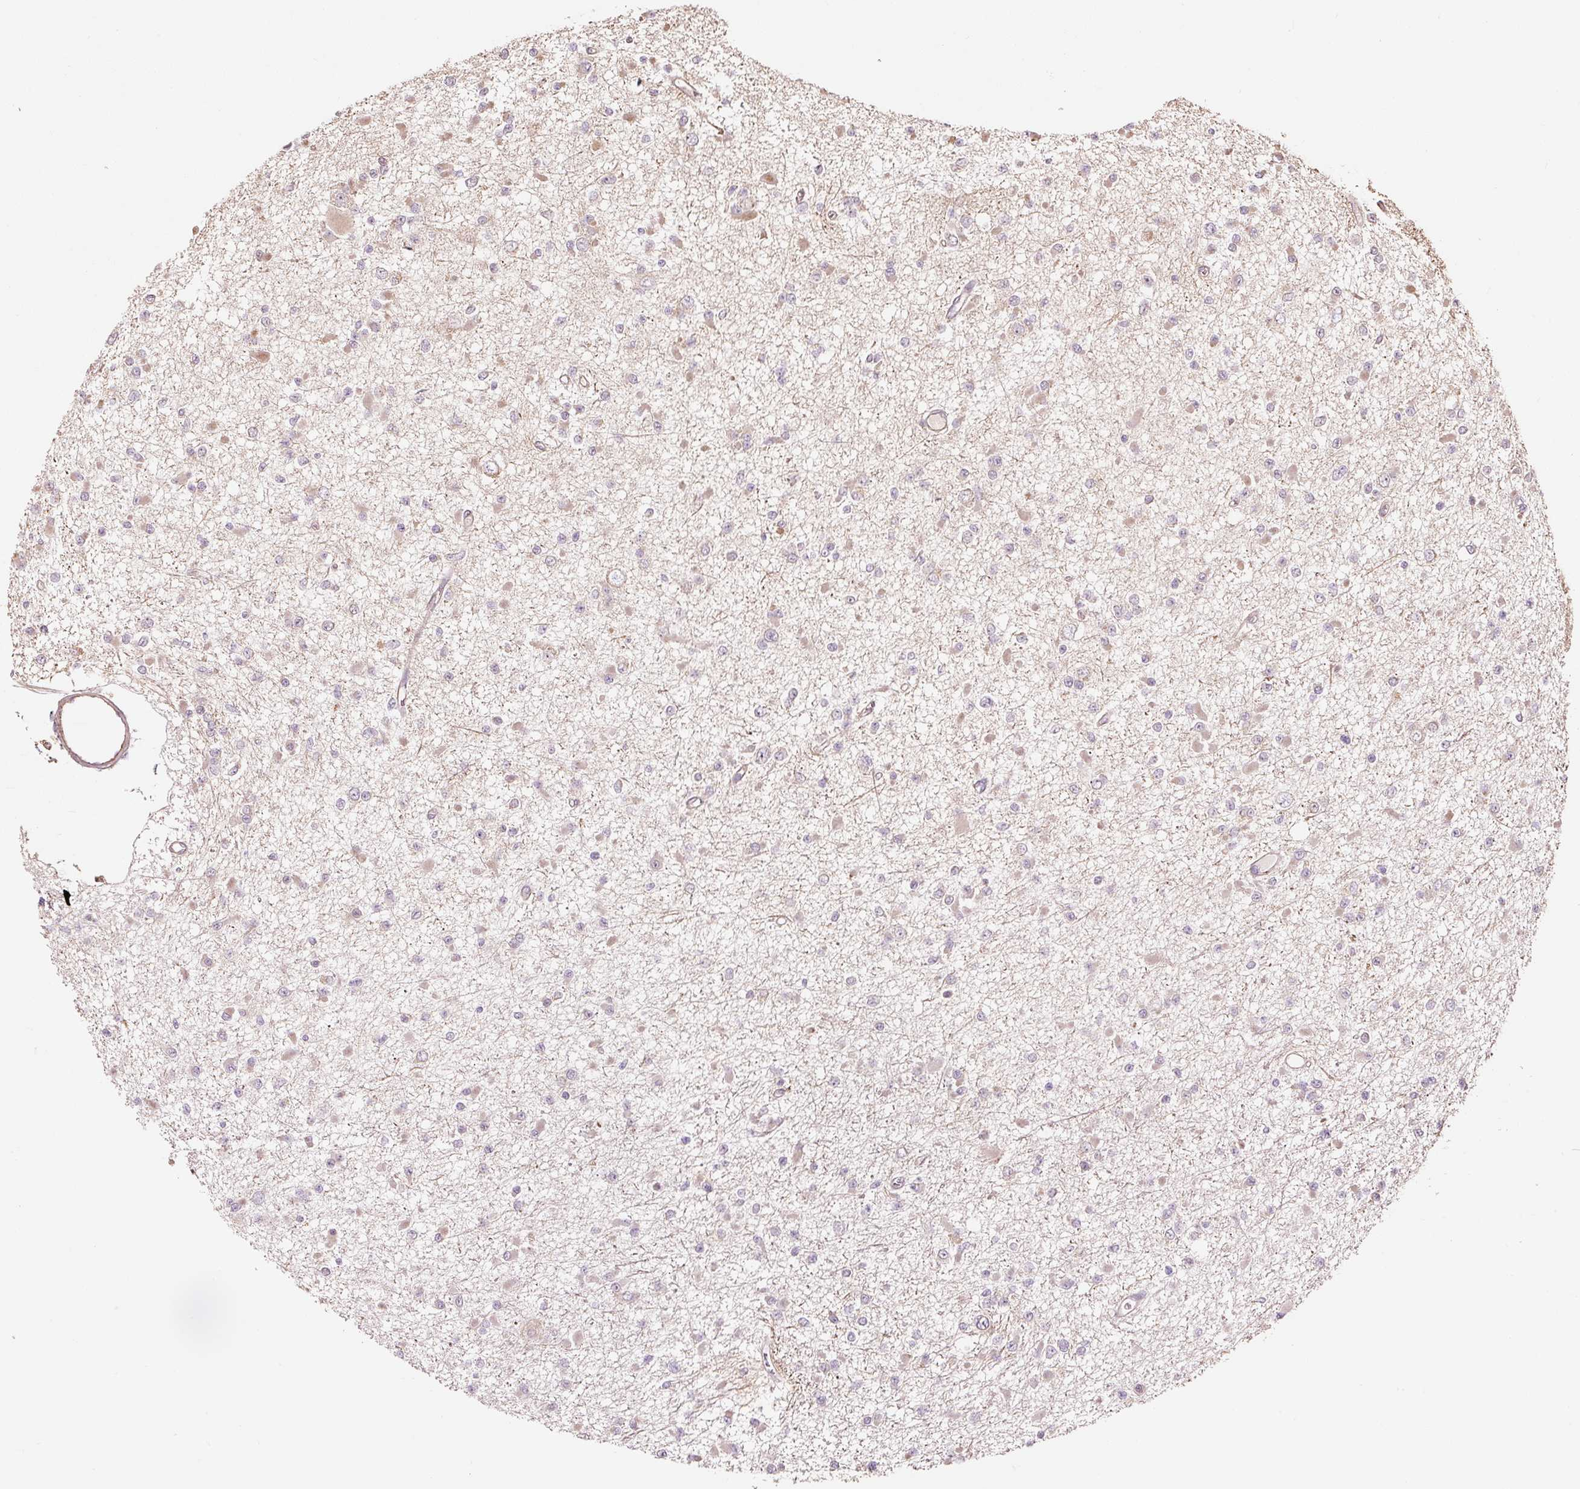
{"staining": {"intensity": "weak", "quantity": "<25%", "location": "cytoplasmic/membranous"}, "tissue": "glioma", "cell_type": "Tumor cells", "image_type": "cancer", "snomed": [{"axis": "morphology", "description": "Glioma, malignant, Low grade"}, {"axis": "topography", "description": "Brain"}], "caption": "A photomicrograph of glioma stained for a protein exhibits no brown staining in tumor cells.", "gene": "ETF1", "patient": {"sex": "female", "age": 22}}